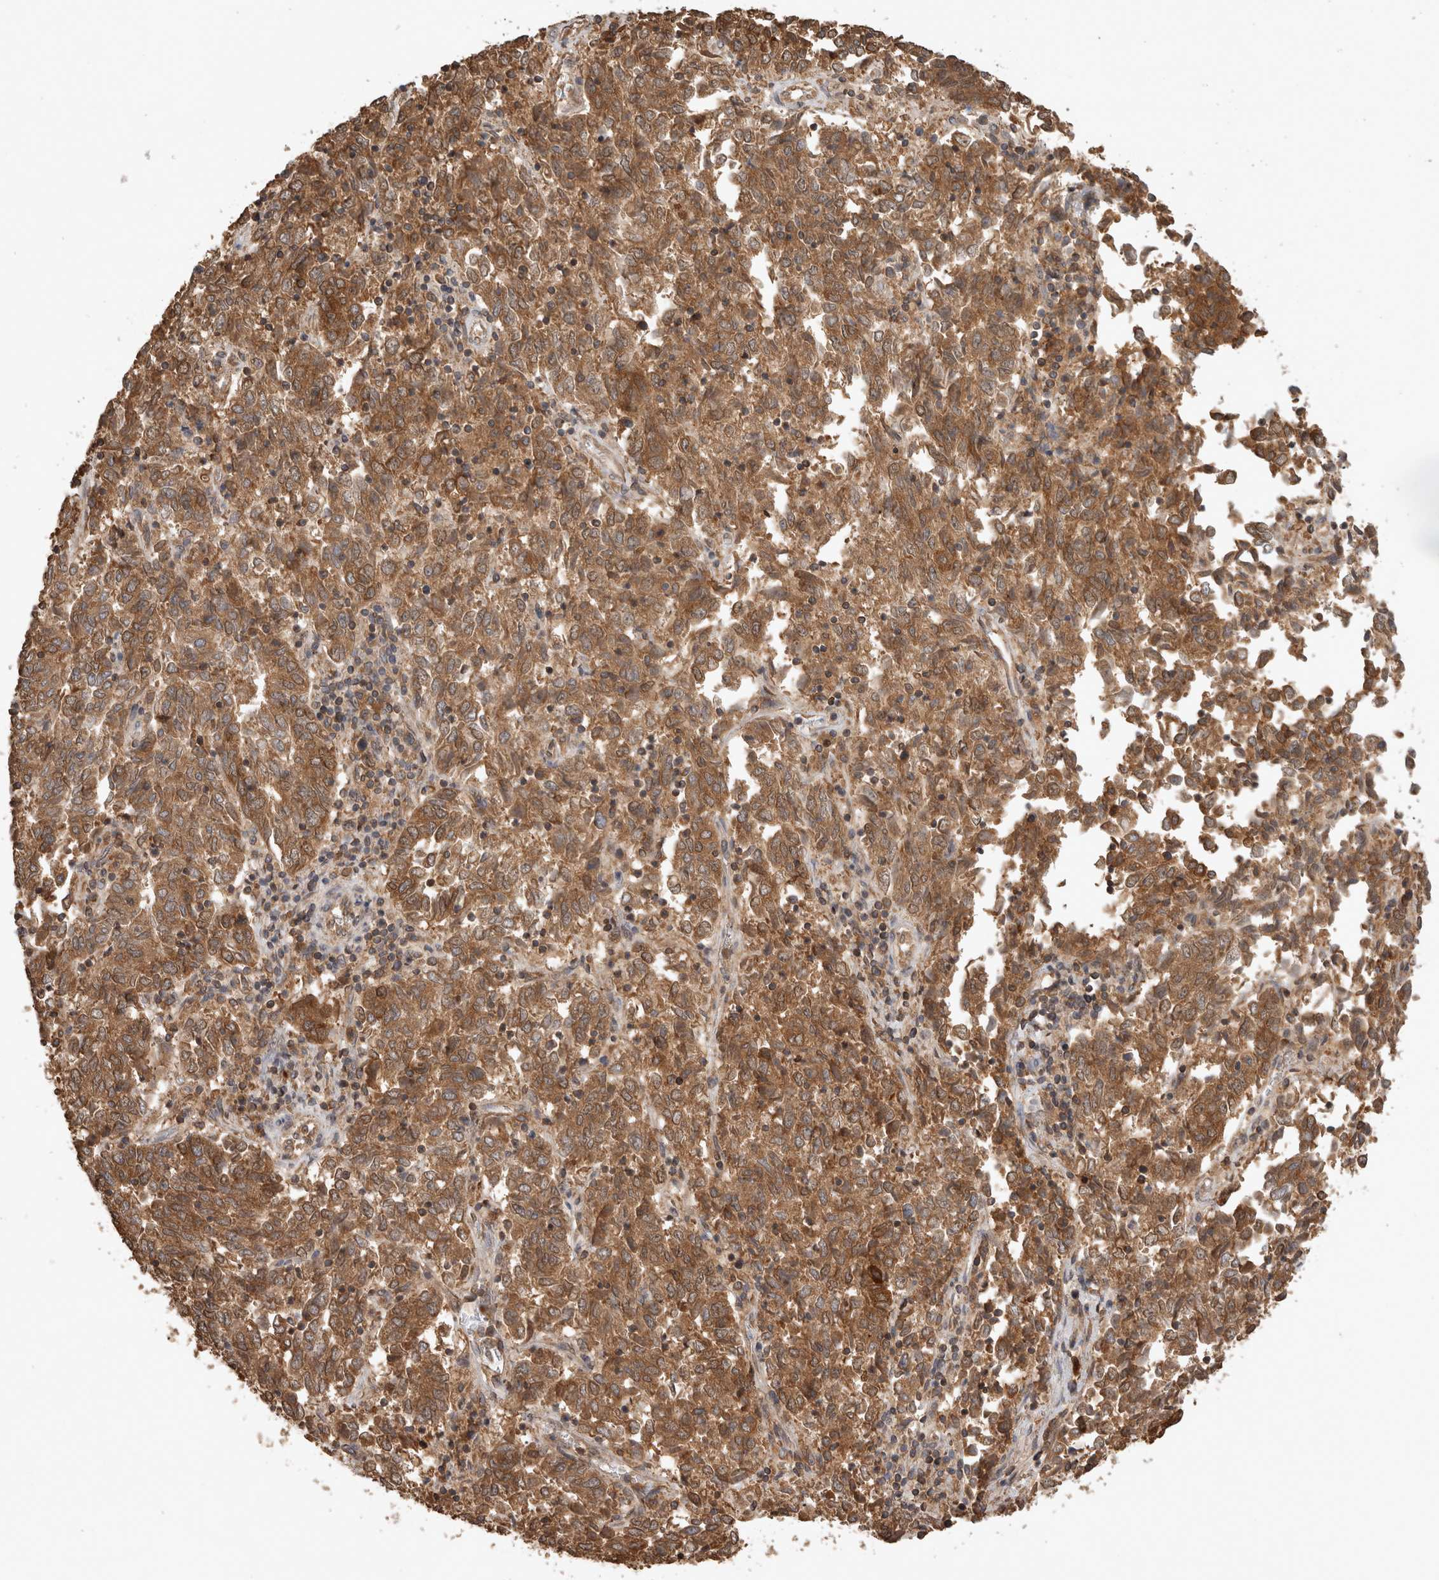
{"staining": {"intensity": "moderate", "quantity": ">75%", "location": "cytoplasmic/membranous"}, "tissue": "endometrial cancer", "cell_type": "Tumor cells", "image_type": "cancer", "snomed": [{"axis": "morphology", "description": "Adenocarcinoma, NOS"}, {"axis": "topography", "description": "Endometrium"}], "caption": "Protein staining displays moderate cytoplasmic/membranous expression in approximately >75% of tumor cells in adenocarcinoma (endometrial). Nuclei are stained in blue.", "gene": "OTUD7B", "patient": {"sex": "female", "age": 80}}